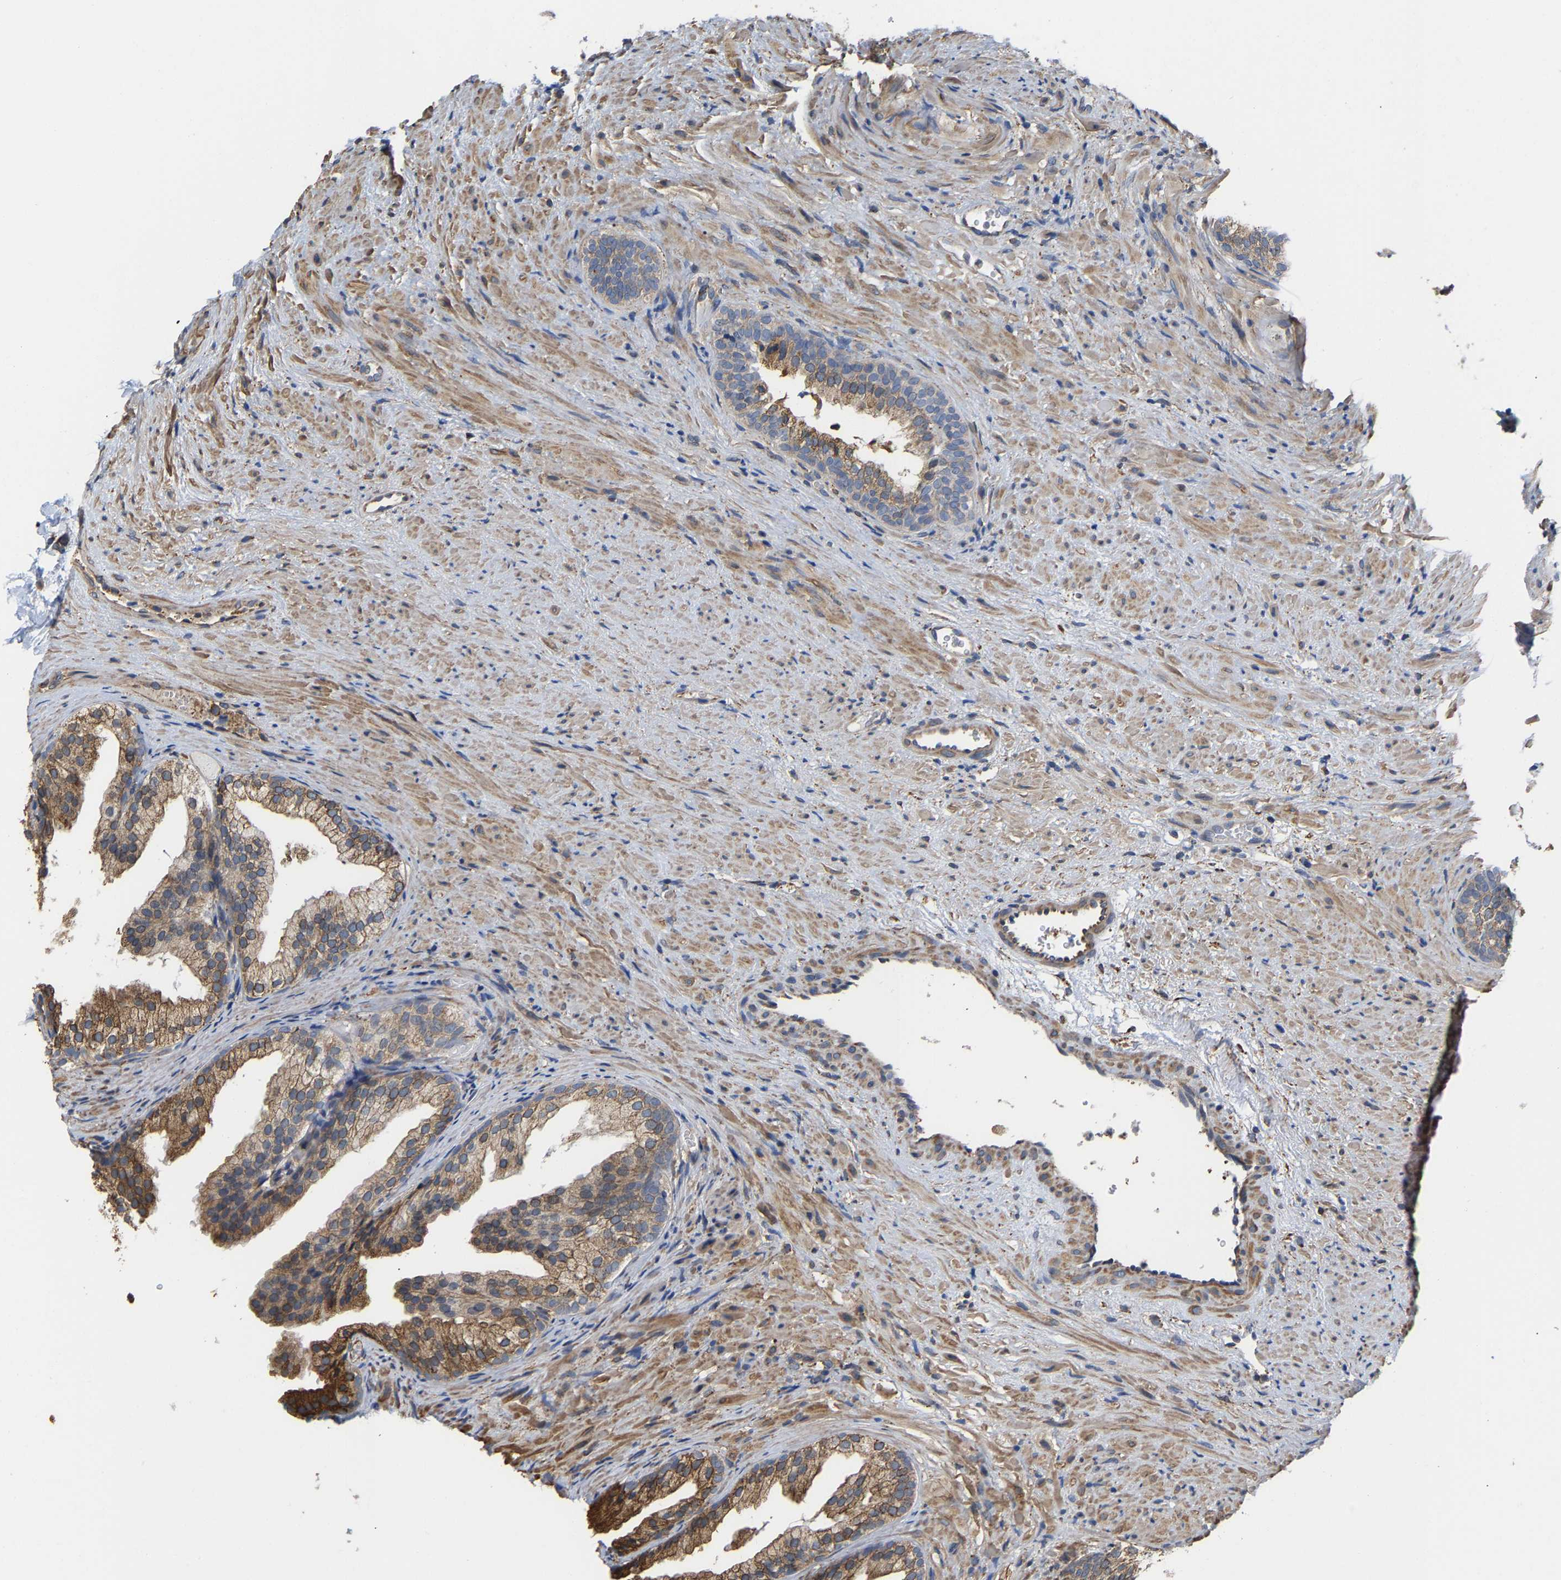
{"staining": {"intensity": "moderate", "quantity": ">75%", "location": "cytoplasmic/membranous"}, "tissue": "prostate", "cell_type": "Glandular cells", "image_type": "normal", "snomed": [{"axis": "morphology", "description": "Normal tissue, NOS"}, {"axis": "topography", "description": "Prostate"}], "caption": "IHC (DAB) staining of normal human prostate reveals moderate cytoplasmic/membranous protein staining in about >75% of glandular cells. (DAB (3,3'-diaminobenzidine) IHC with brightfield microscopy, high magnification).", "gene": "ARAP1", "patient": {"sex": "male", "age": 76}}